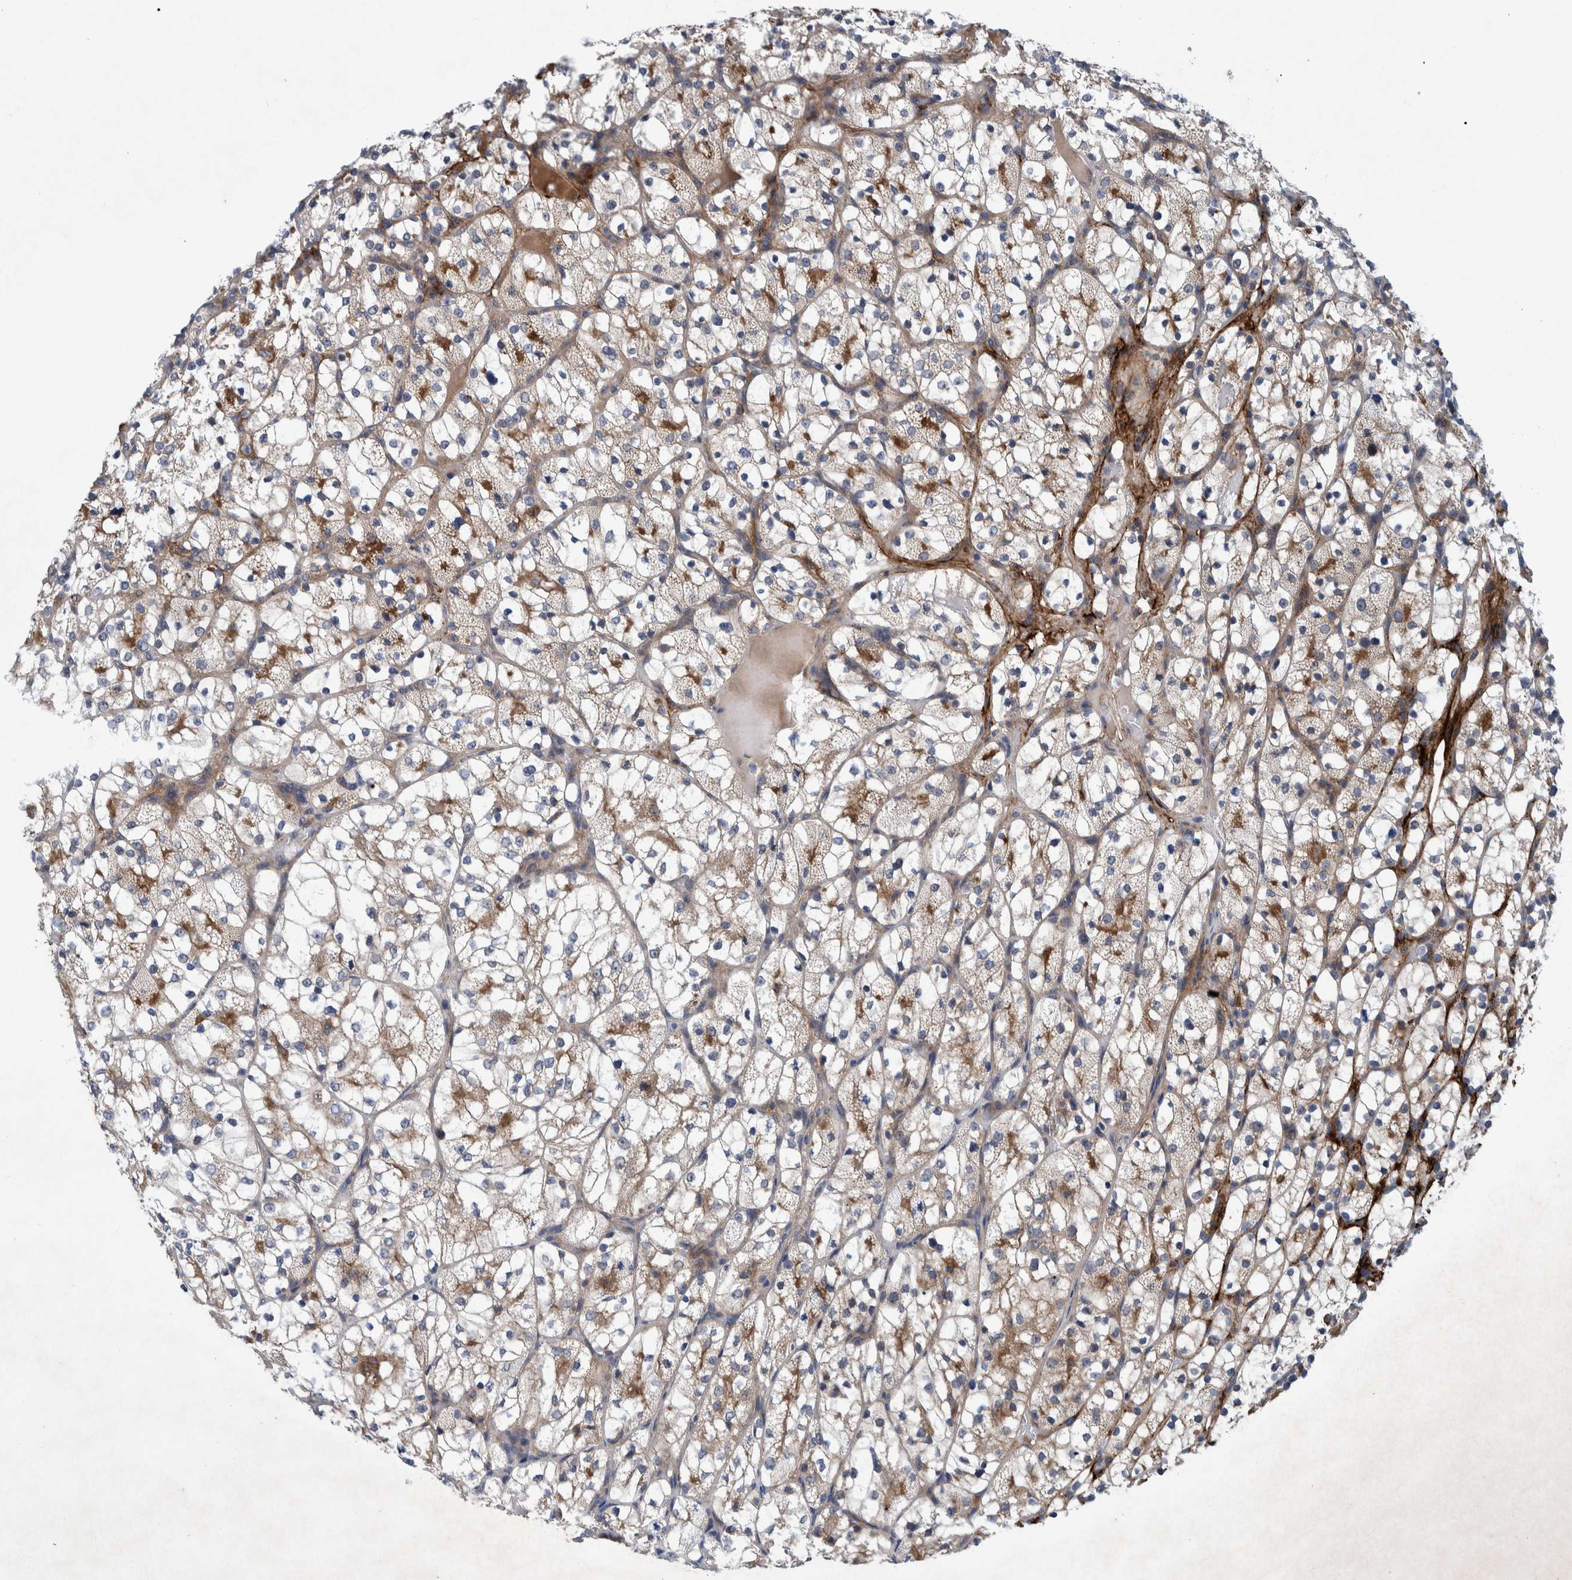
{"staining": {"intensity": "weak", "quantity": "<25%", "location": "cytoplasmic/membranous"}, "tissue": "renal cancer", "cell_type": "Tumor cells", "image_type": "cancer", "snomed": [{"axis": "morphology", "description": "Adenocarcinoma, NOS"}, {"axis": "topography", "description": "Kidney"}], "caption": "Renal adenocarcinoma stained for a protein using IHC exhibits no expression tumor cells.", "gene": "ITIH3", "patient": {"sex": "female", "age": 69}}